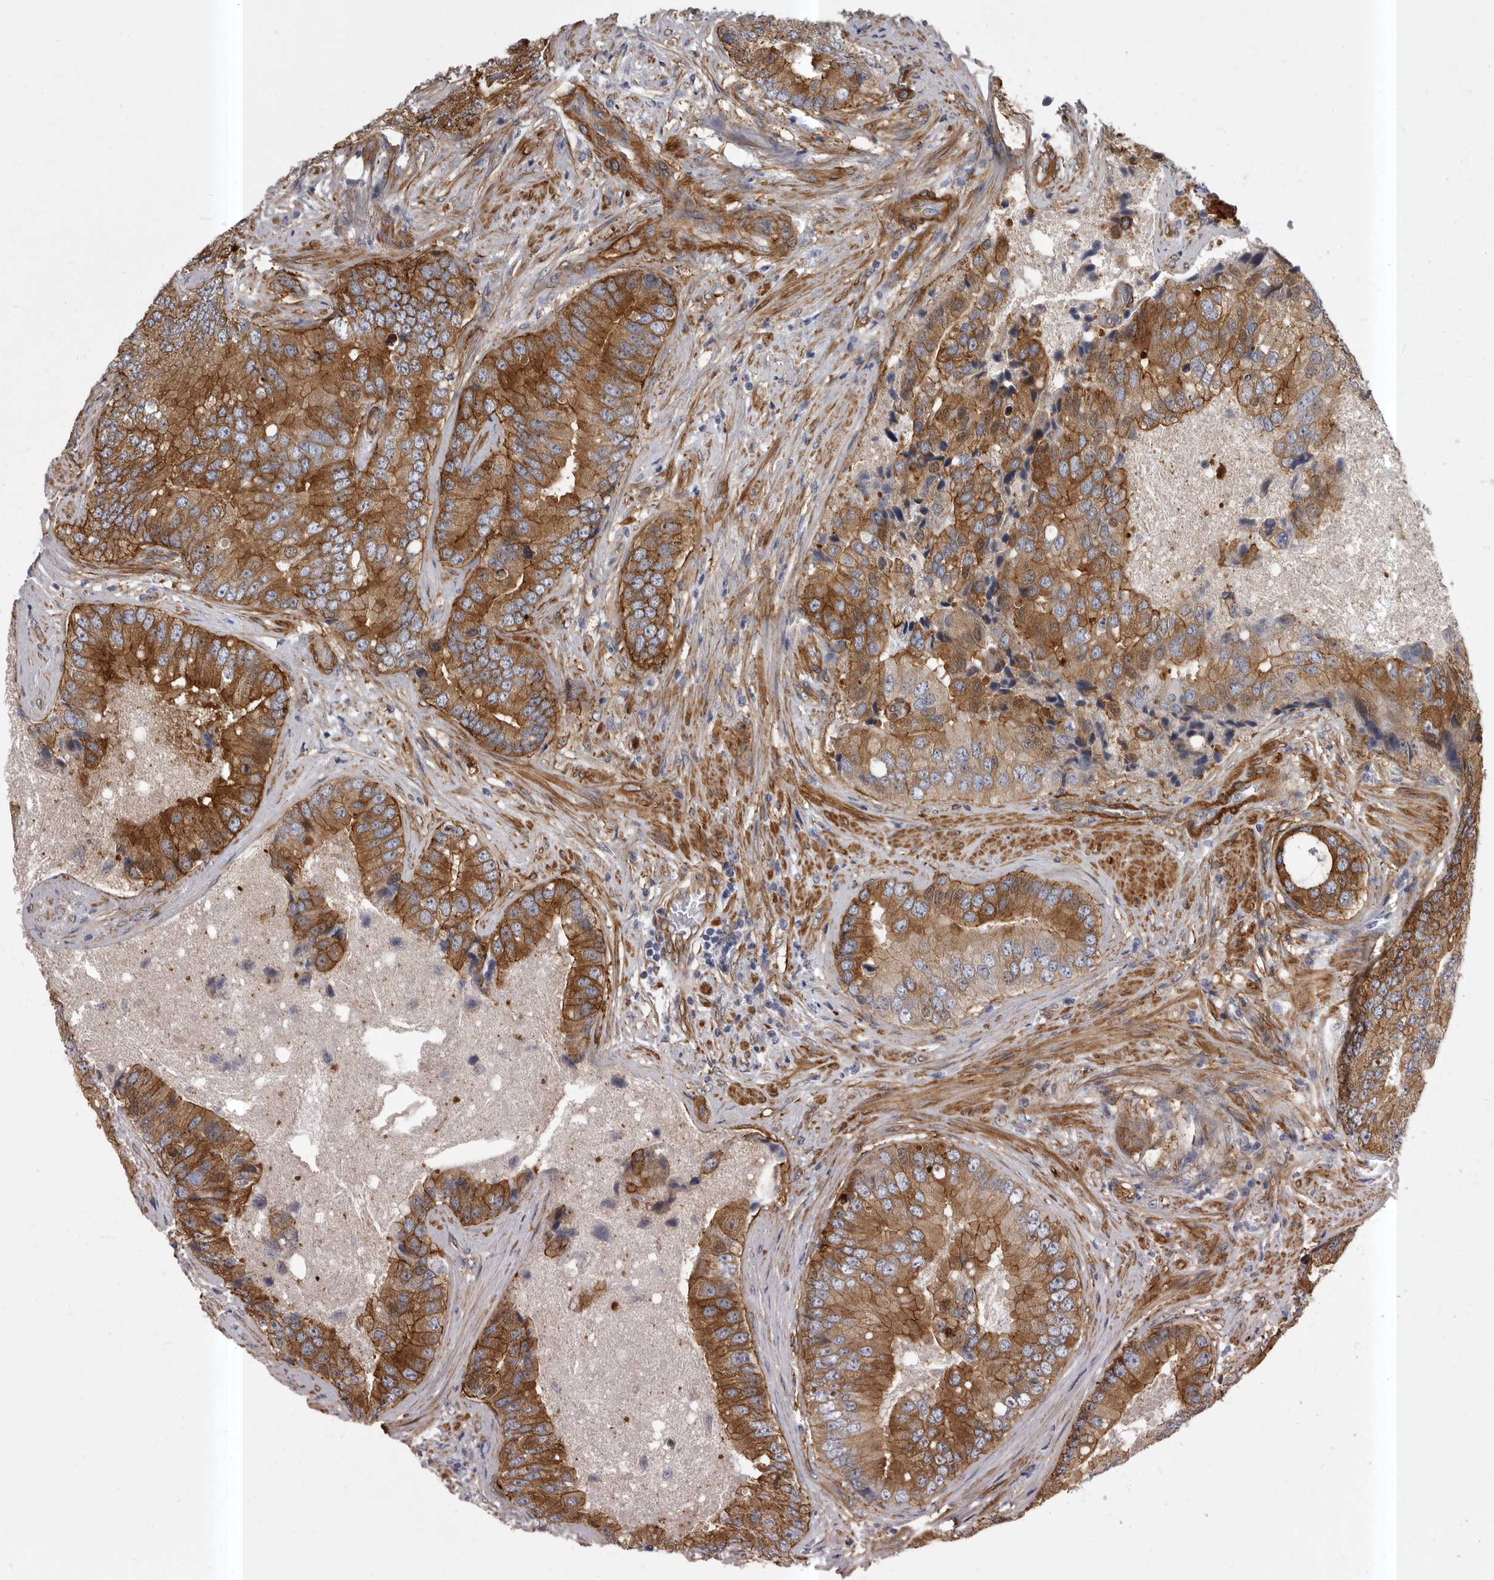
{"staining": {"intensity": "moderate", "quantity": ">75%", "location": "cytoplasmic/membranous"}, "tissue": "prostate cancer", "cell_type": "Tumor cells", "image_type": "cancer", "snomed": [{"axis": "morphology", "description": "Adenocarcinoma, High grade"}, {"axis": "topography", "description": "Prostate"}], "caption": "There is medium levels of moderate cytoplasmic/membranous positivity in tumor cells of prostate cancer, as demonstrated by immunohistochemical staining (brown color).", "gene": "ENAH", "patient": {"sex": "male", "age": 70}}